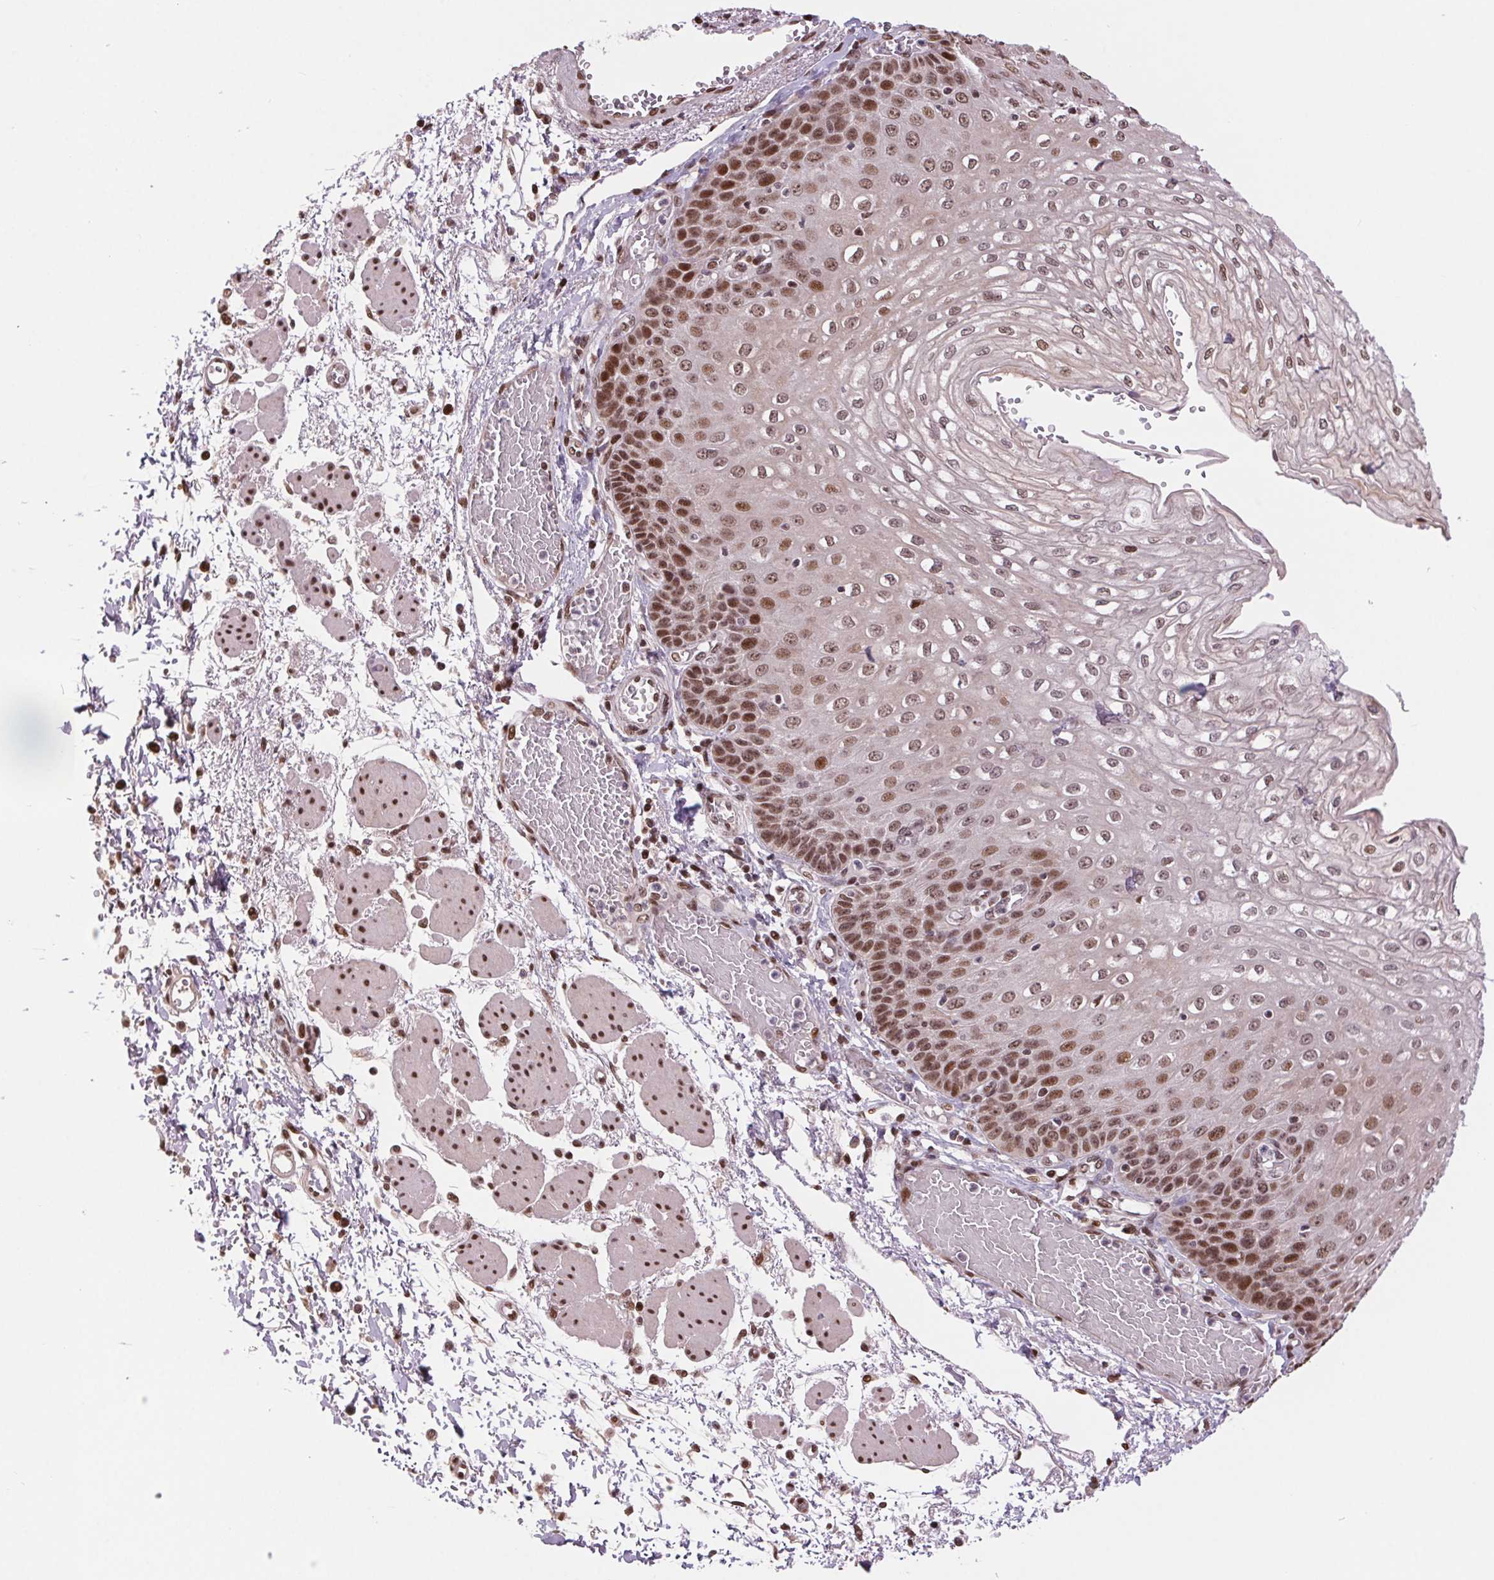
{"staining": {"intensity": "moderate", "quantity": ">75%", "location": "nuclear"}, "tissue": "esophagus", "cell_type": "Squamous epithelial cells", "image_type": "normal", "snomed": [{"axis": "morphology", "description": "Normal tissue, NOS"}, {"axis": "morphology", "description": "Adenocarcinoma, NOS"}, {"axis": "topography", "description": "Esophagus"}], "caption": "Moderate nuclear positivity for a protein is identified in approximately >75% of squamous epithelial cells of normal esophagus using immunohistochemistry (IHC).", "gene": "RAD23A", "patient": {"sex": "male", "age": 81}}